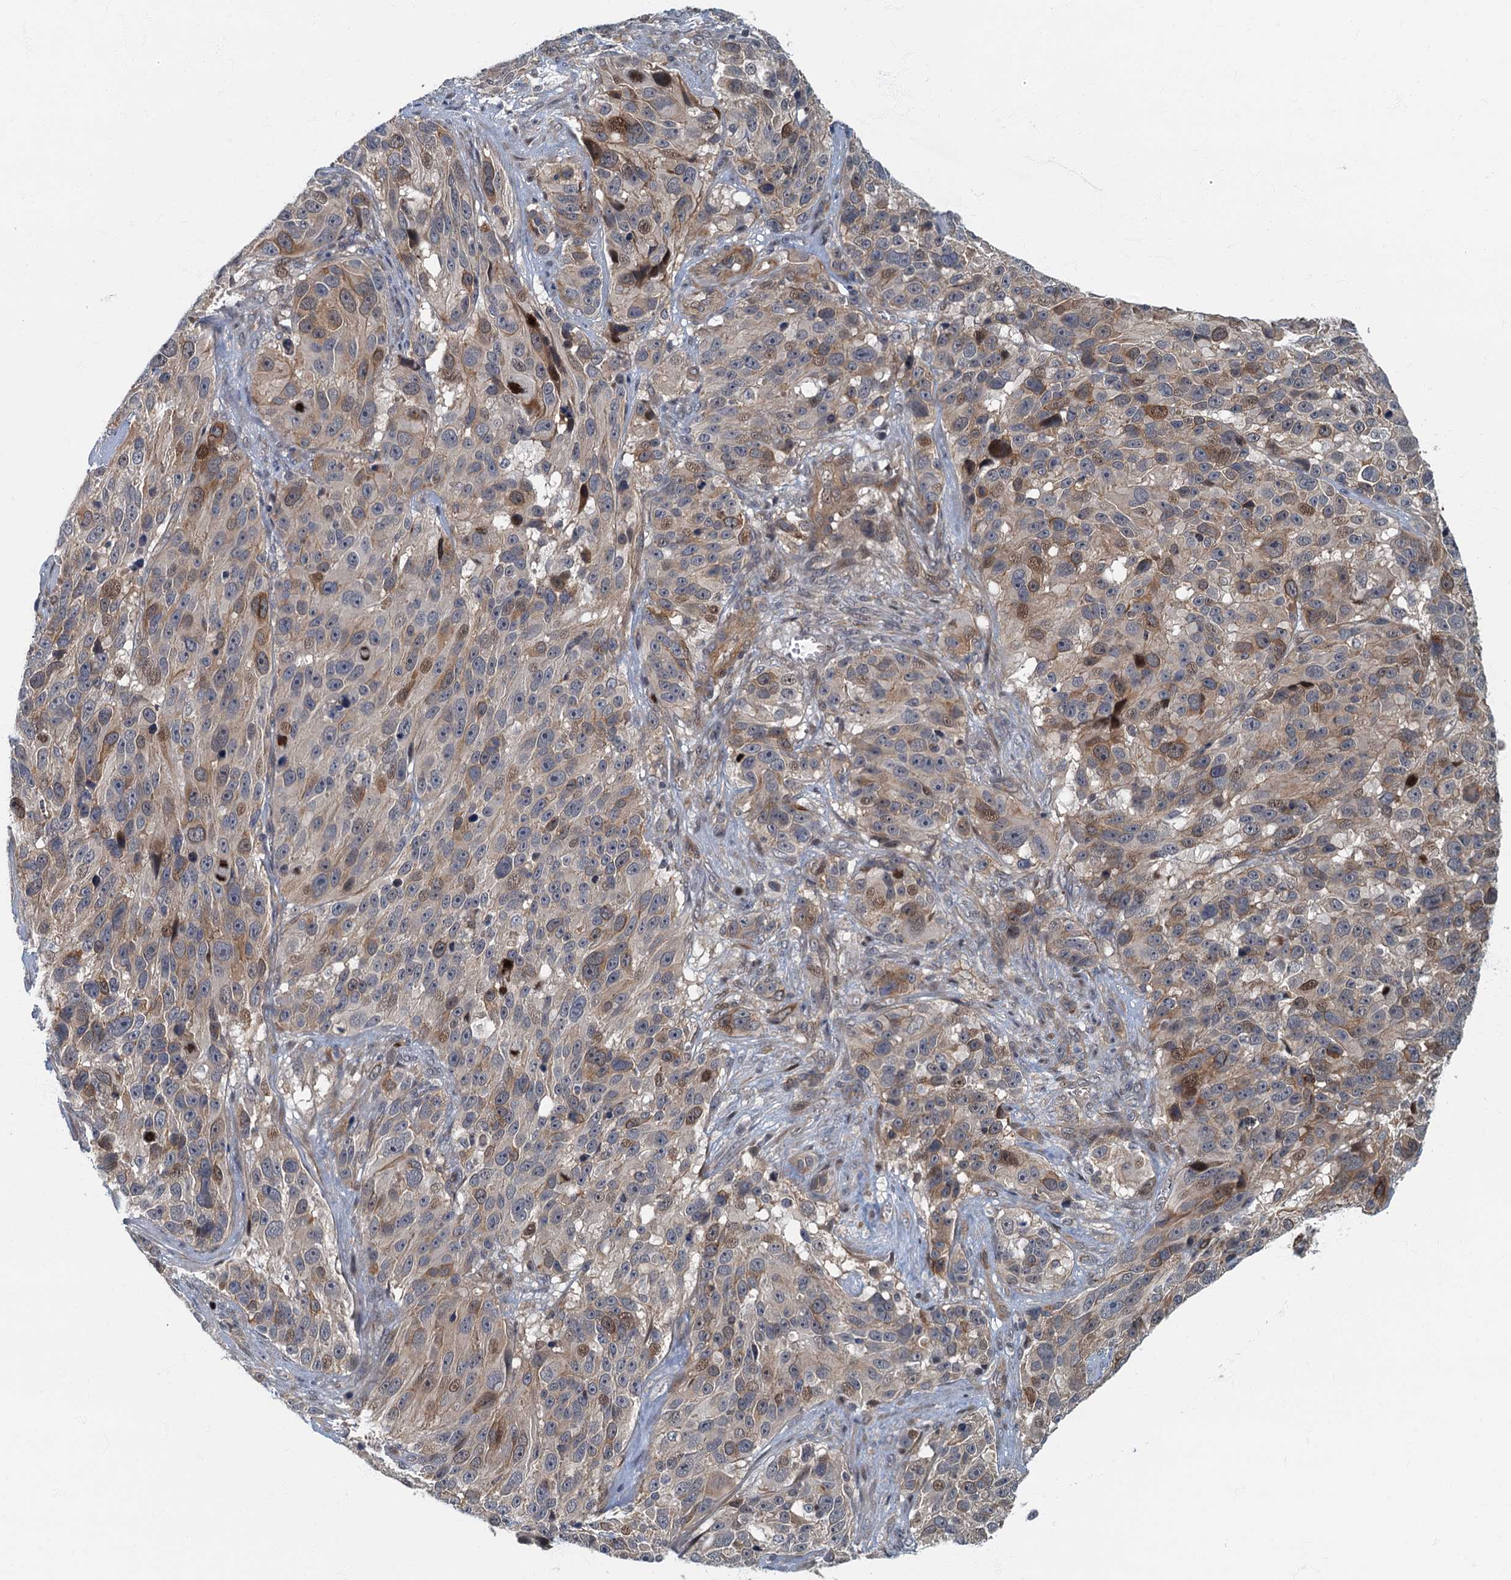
{"staining": {"intensity": "moderate", "quantity": "<25%", "location": "cytoplasmic/membranous"}, "tissue": "melanoma", "cell_type": "Tumor cells", "image_type": "cancer", "snomed": [{"axis": "morphology", "description": "Malignant melanoma, NOS"}, {"axis": "topography", "description": "Skin"}], "caption": "The immunohistochemical stain labels moderate cytoplasmic/membranous expression in tumor cells of melanoma tissue. (Brightfield microscopy of DAB IHC at high magnification).", "gene": "CKAP2L", "patient": {"sex": "male", "age": 84}}